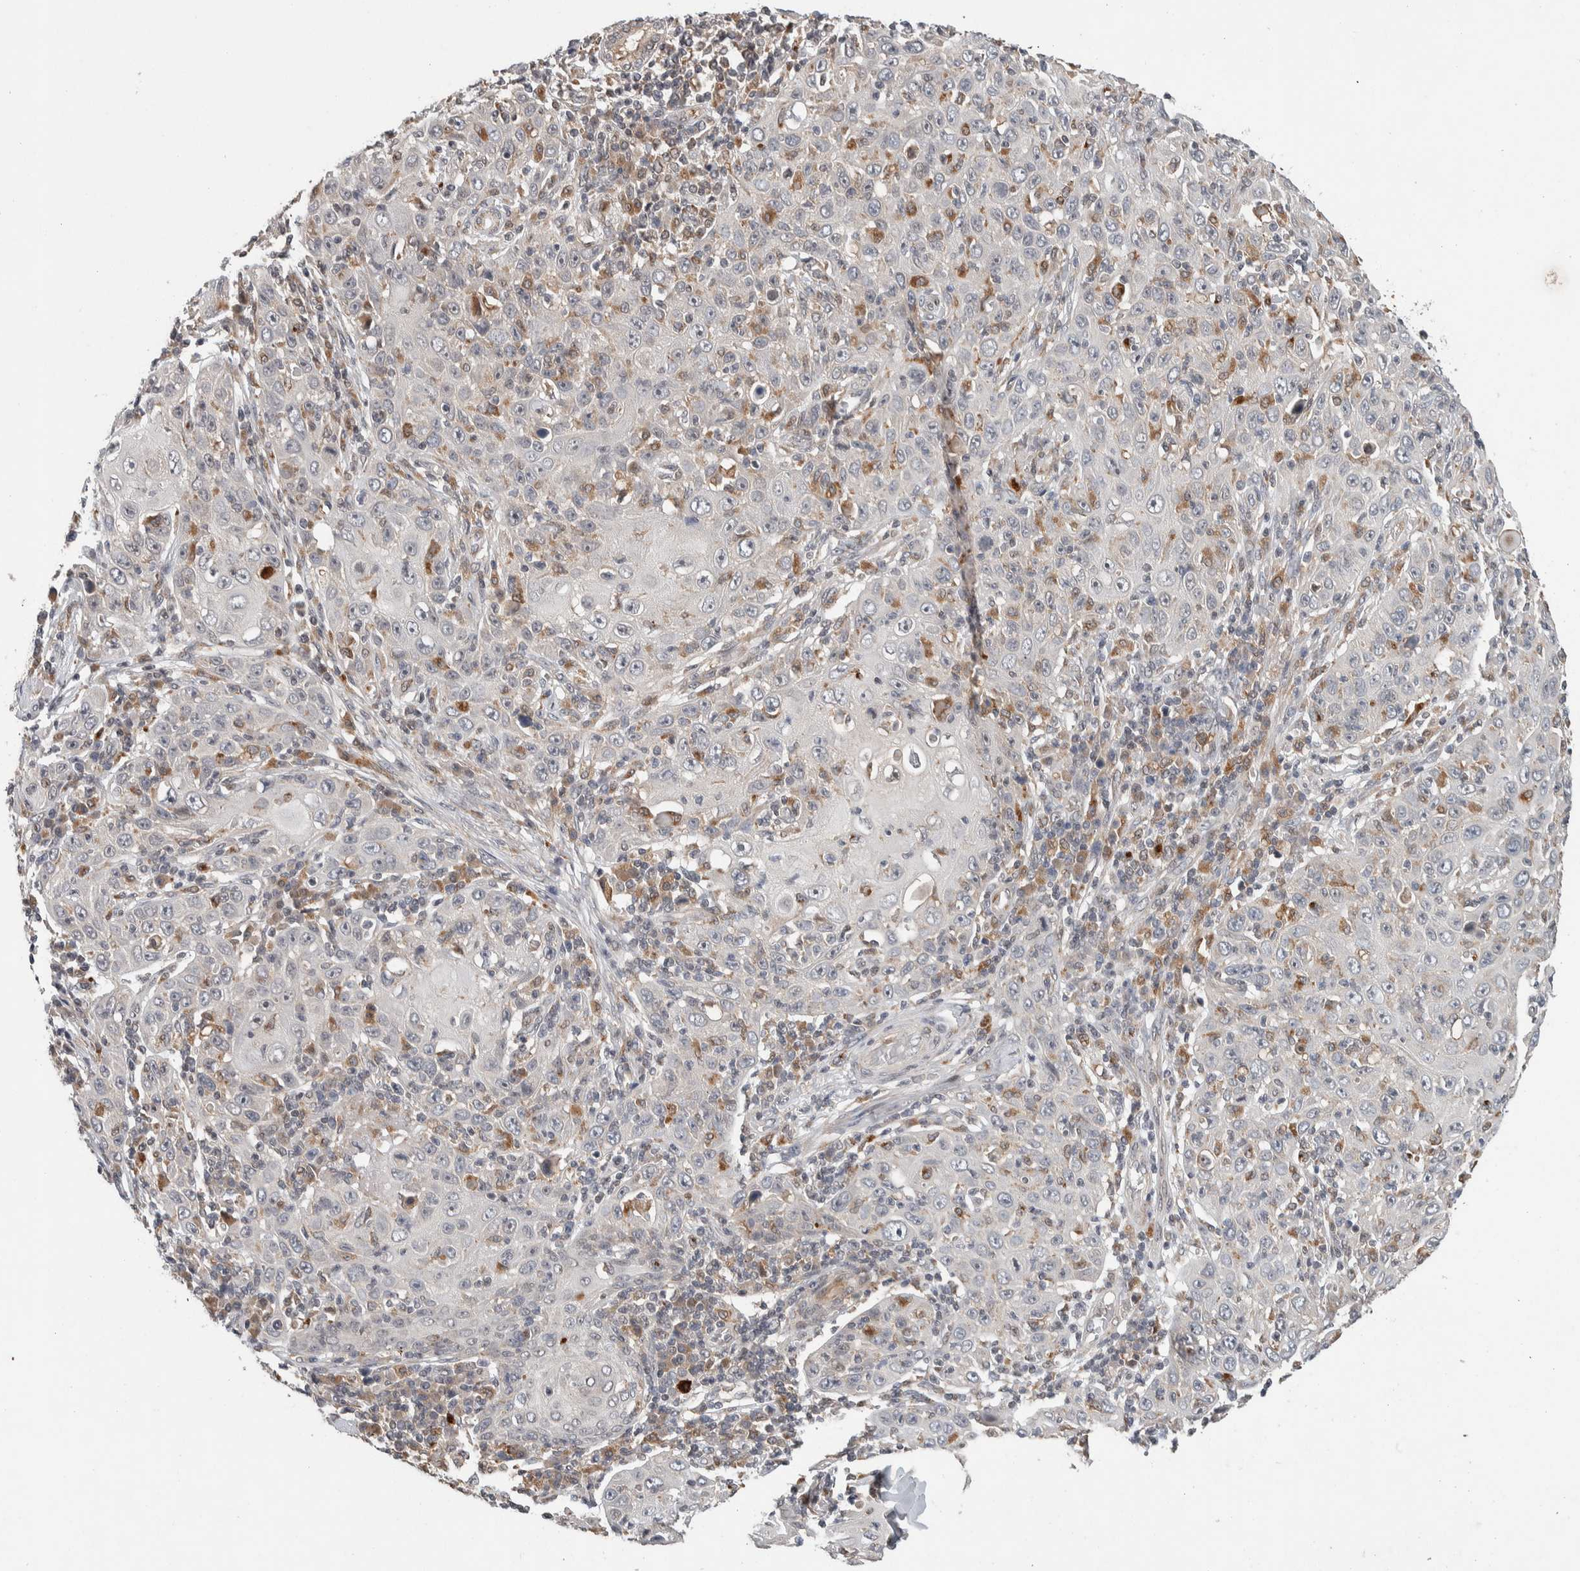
{"staining": {"intensity": "negative", "quantity": "none", "location": "none"}, "tissue": "skin cancer", "cell_type": "Tumor cells", "image_type": "cancer", "snomed": [{"axis": "morphology", "description": "Squamous cell carcinoma, NOS"}, {"axis": "topography", "description": "Skin"}], "caption": "An immunohistochemistry (IHC) image of squamous cell carcinoma (skin) is shown. There is no staining in tumor cells of squamous cell carcinoma (skin).", "gene": "KCNK1", "patient": {"sex": "female", "age": 88}}